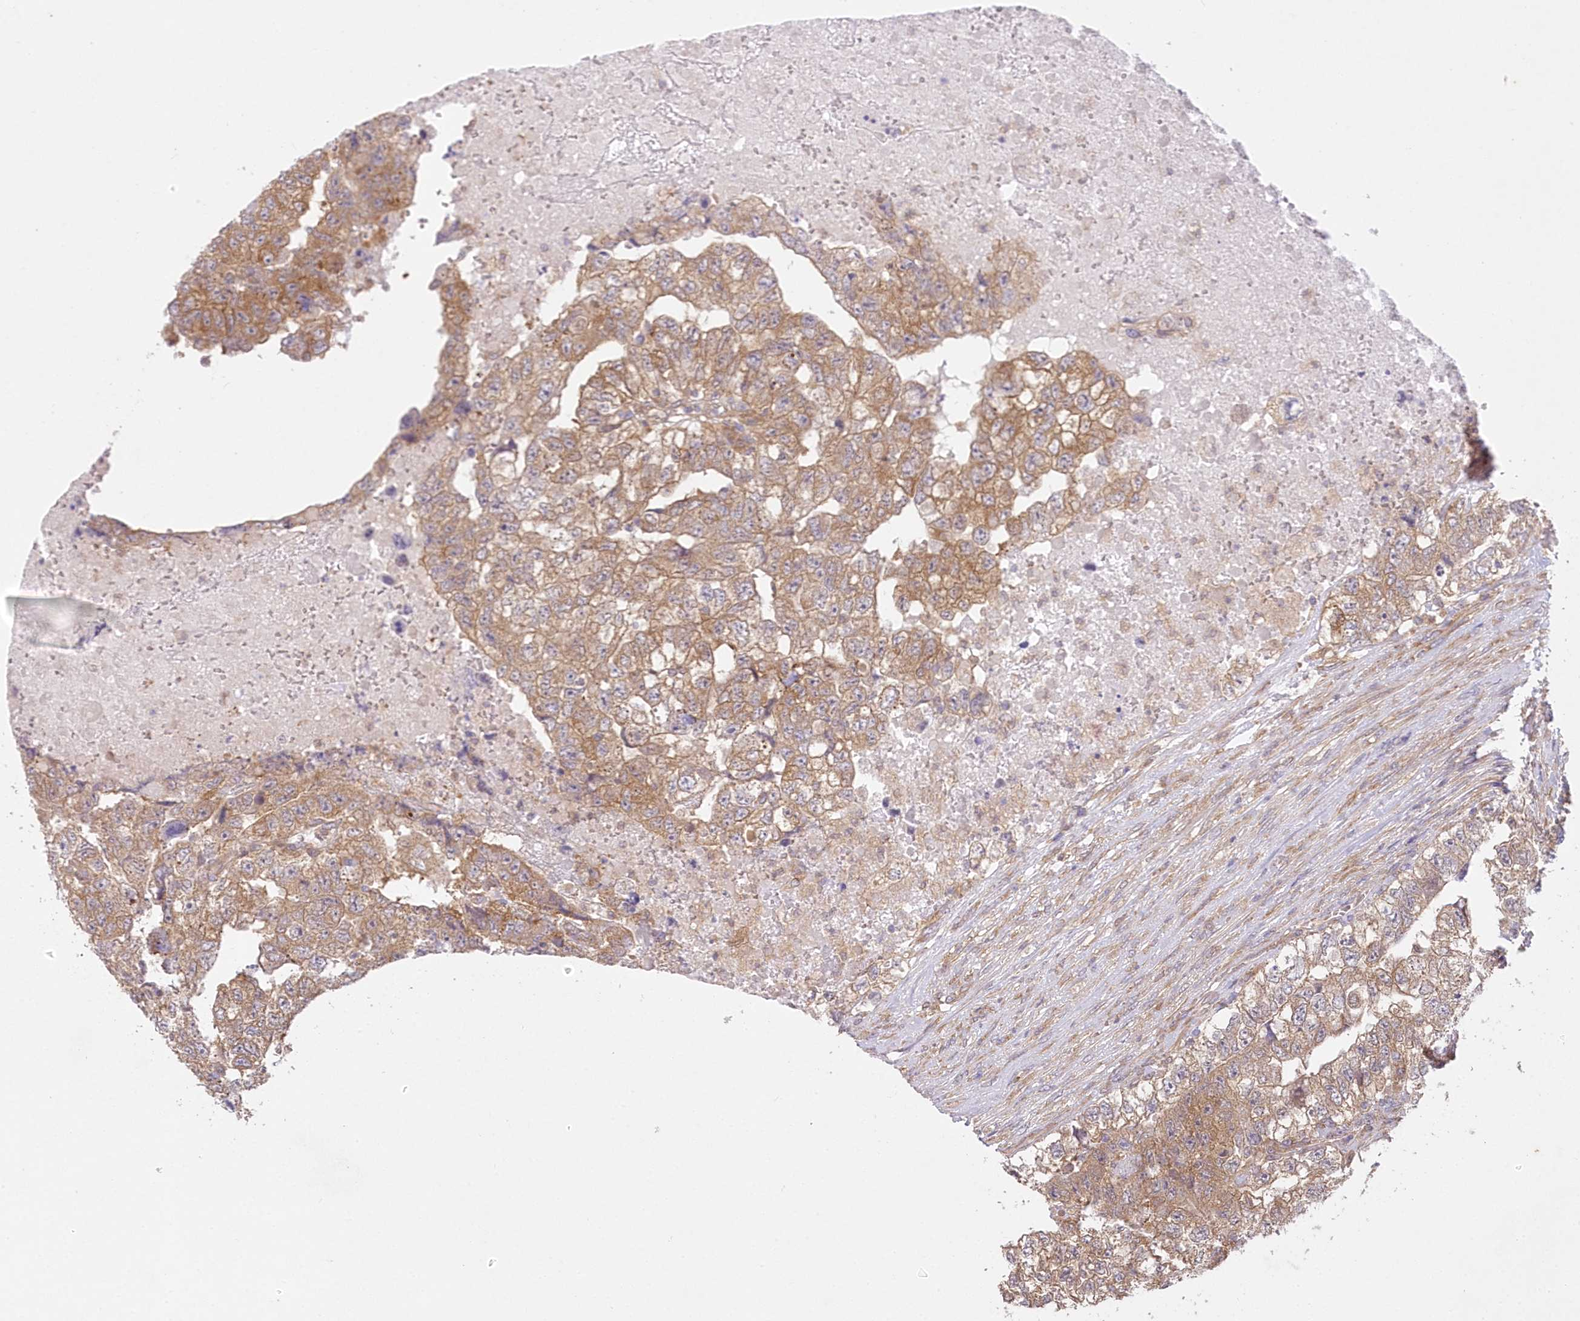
{"staining": {"intensity": "strong", "quantity": ">75%", "location": "cytoplasmic/membranous"}, "tissue": "testis cancer", "cell_type": "Tumor cells", "image_type": "cancer", "snomed": [{"axis": "morphology", "description": "Carcinoma, Embryonal, NOS"}, {"axis": "topography", "description": "Testis"}], "caption": "Tumor cells show high levels of strong cytoplasmic/membranous positivity in about >75% of cells in testis embryonal carcinoma.", "gene": "RNPEP", "patient": {"sex": "male", "age": 36}}